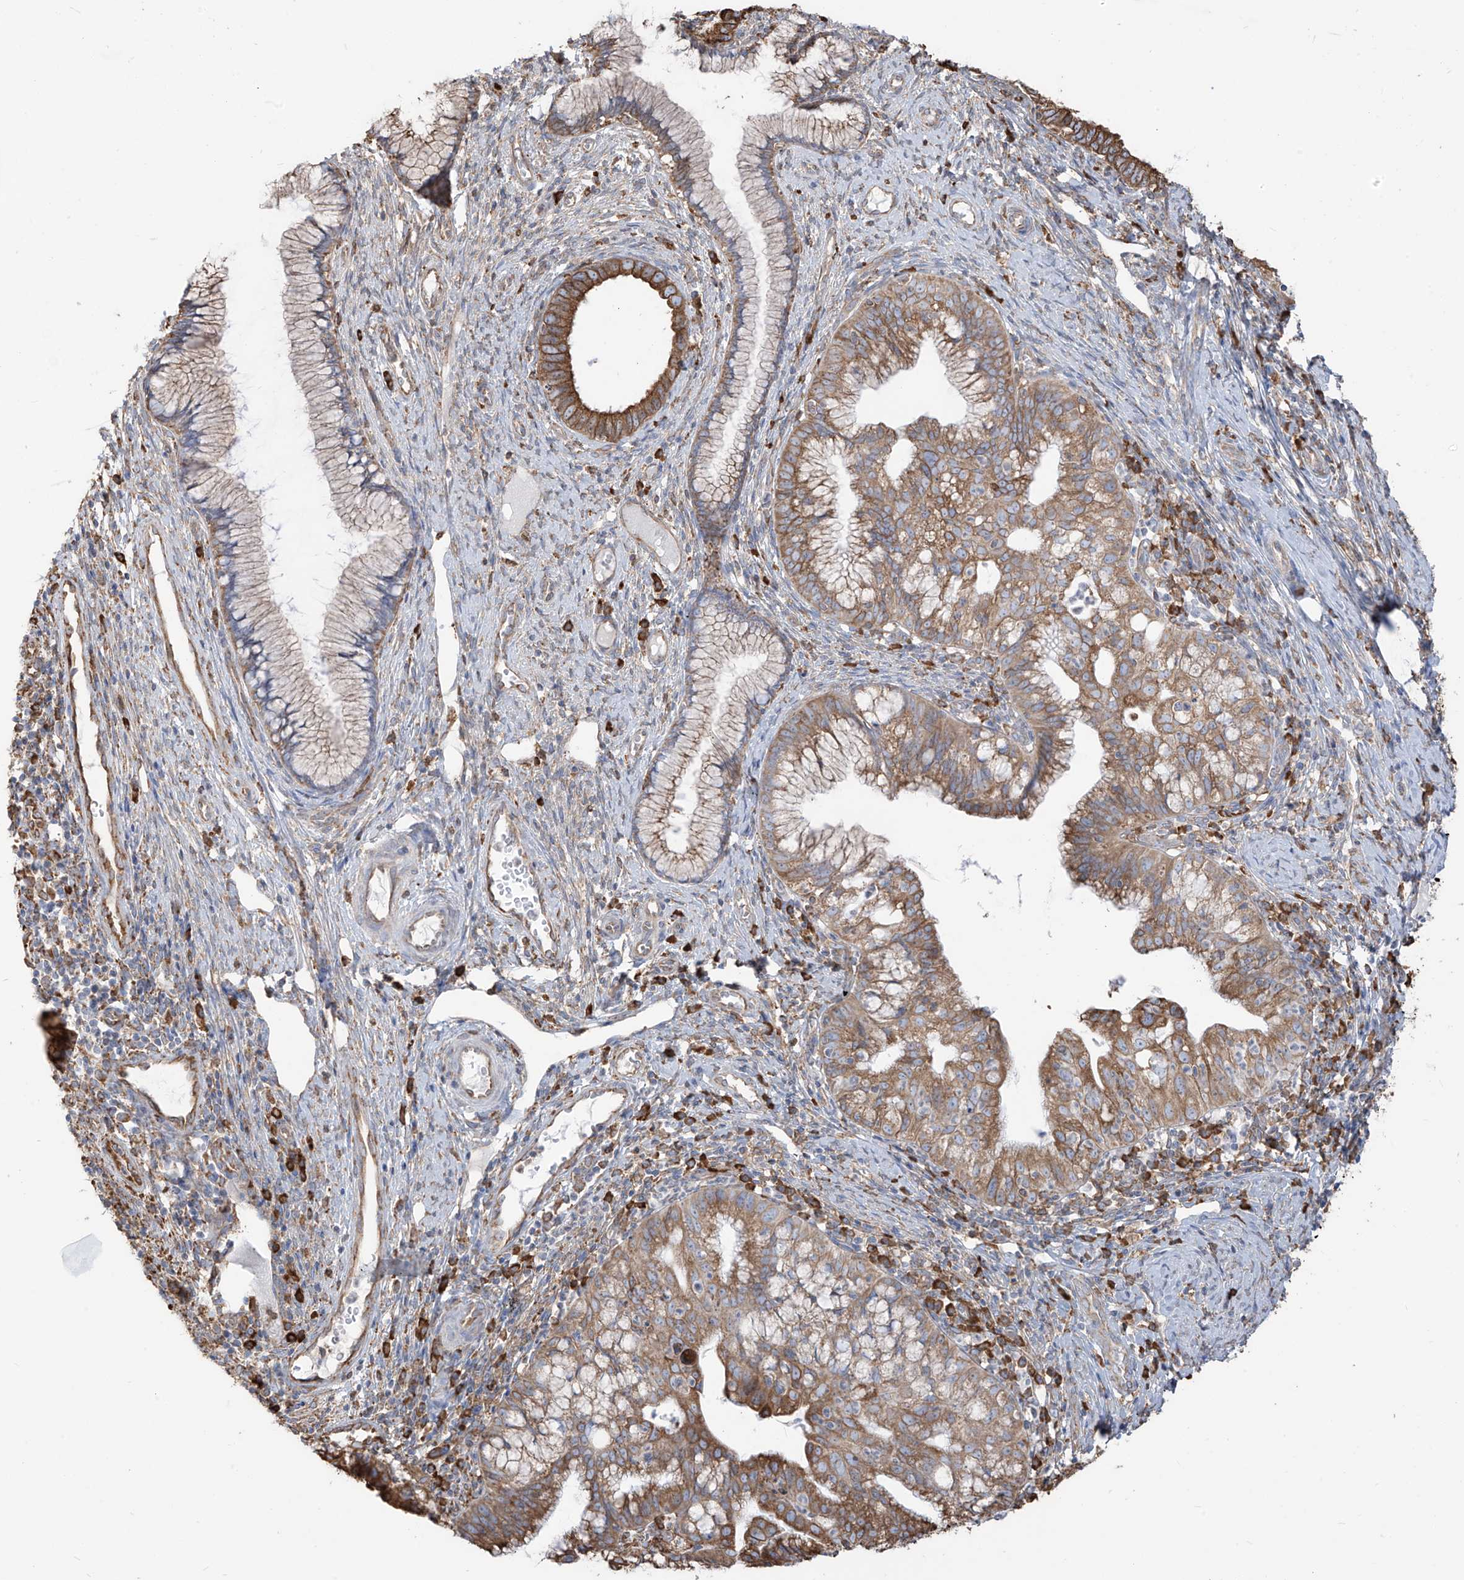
{"staining": {"intensity": "moderate", "quantity": ">75%", "location": "cytoplasmic/membranous"}, "tissue": "cervical cancer", "cell_type": "Tumor cells", "image_type": "cancer", "snomed": [{"axis": "morphology", "description": "Adenocarcinoma, NOS"}, {"axis": "topography", "description": "Cervix"}], "caption": "Protein staining of cervical cancer tissue exhibits moderate cytoplasmic/membranous staining in about >75% of tumor cells. Ihc stains the protein of interest in brown and the nuclei are stained blue.", "gene": "PDIA6", "patient": {"sex": "female", "age": 36}}